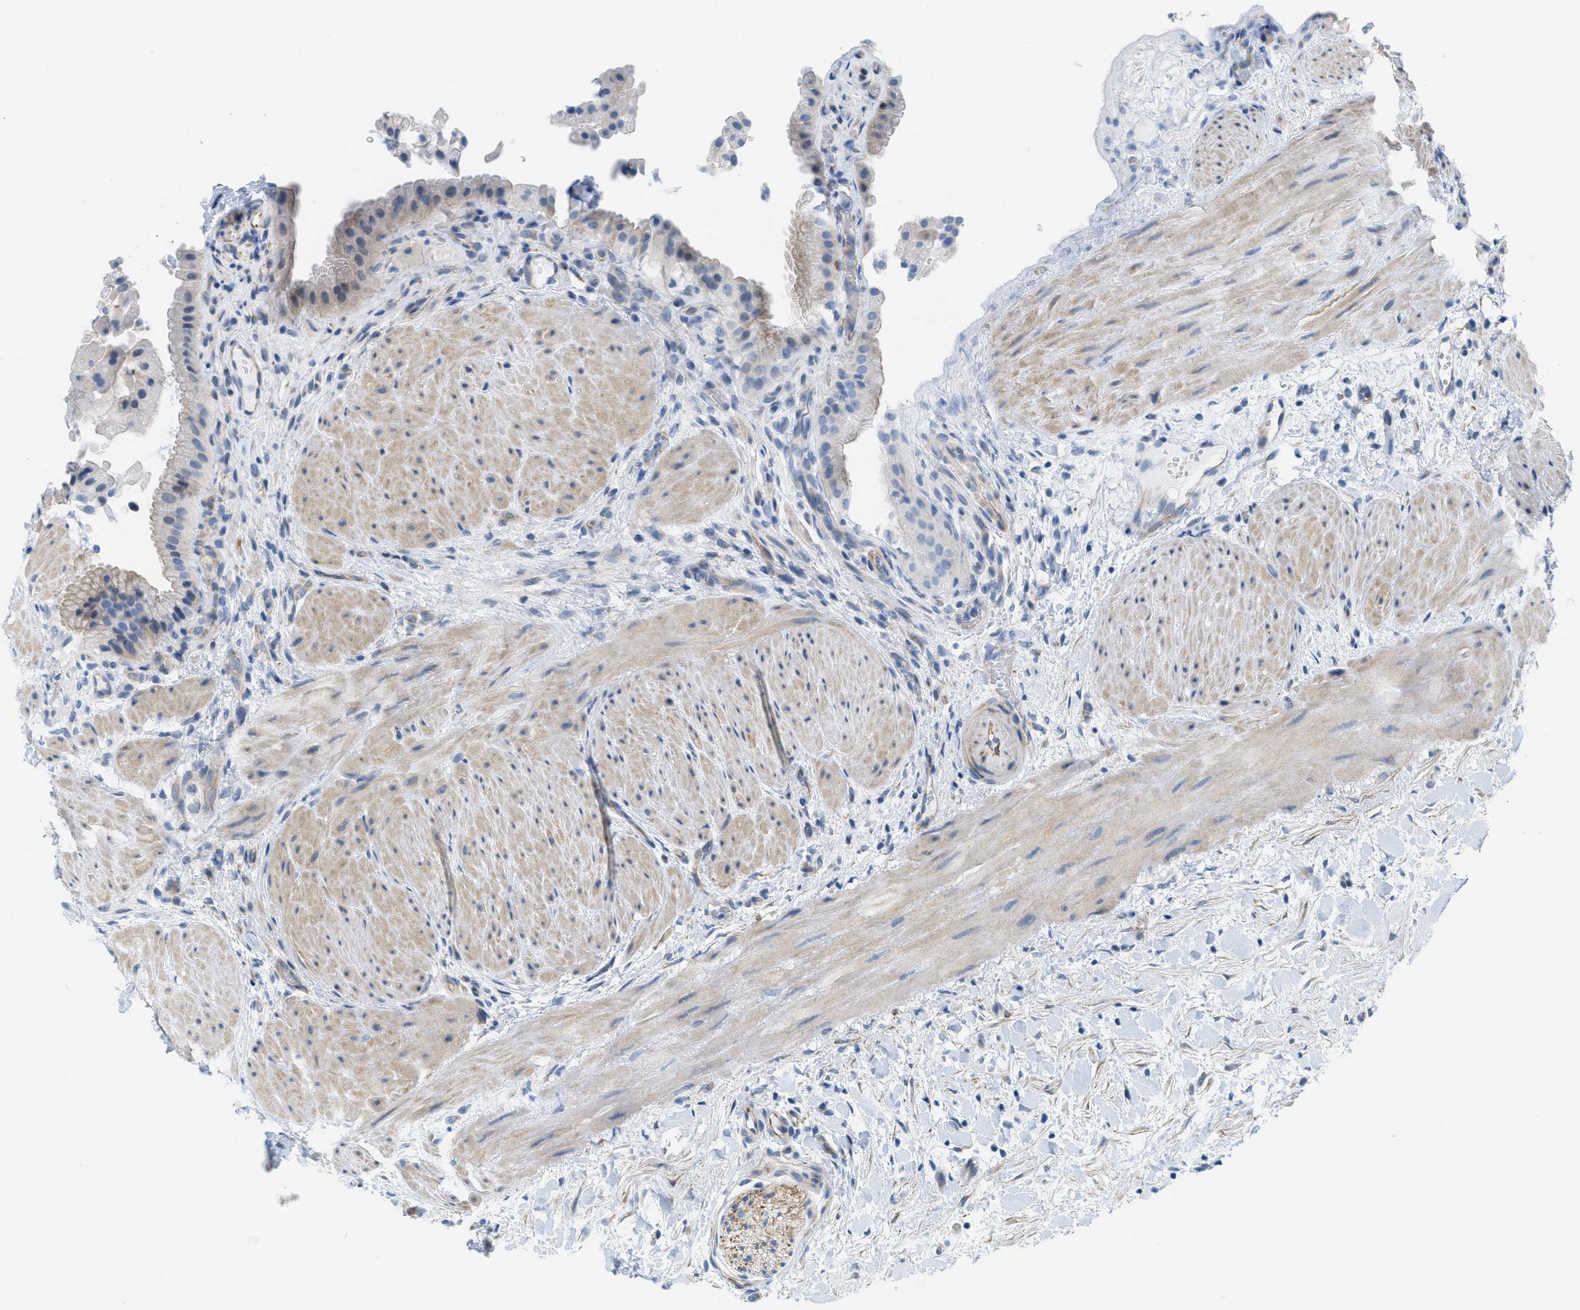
{"staining": {"intensity": "weak", "quantity": "<25%", "location": "cytoplasmic/membranous"}, "tissue": "gallbladder", "cell_type": "Glandular cells", "image_type": "normal", "snomed": [{"axis": "morphology", "description": "Normal tissue, NOS"}, {"axis": "topography", "description": "Gallbladder"}], "caption": "Photomicrograph shows no significant protein staining in glandular cells of unremarkable gallbladder.", "gene": "SLC12A1", "patient": {"sex": "male", "age": 49}}